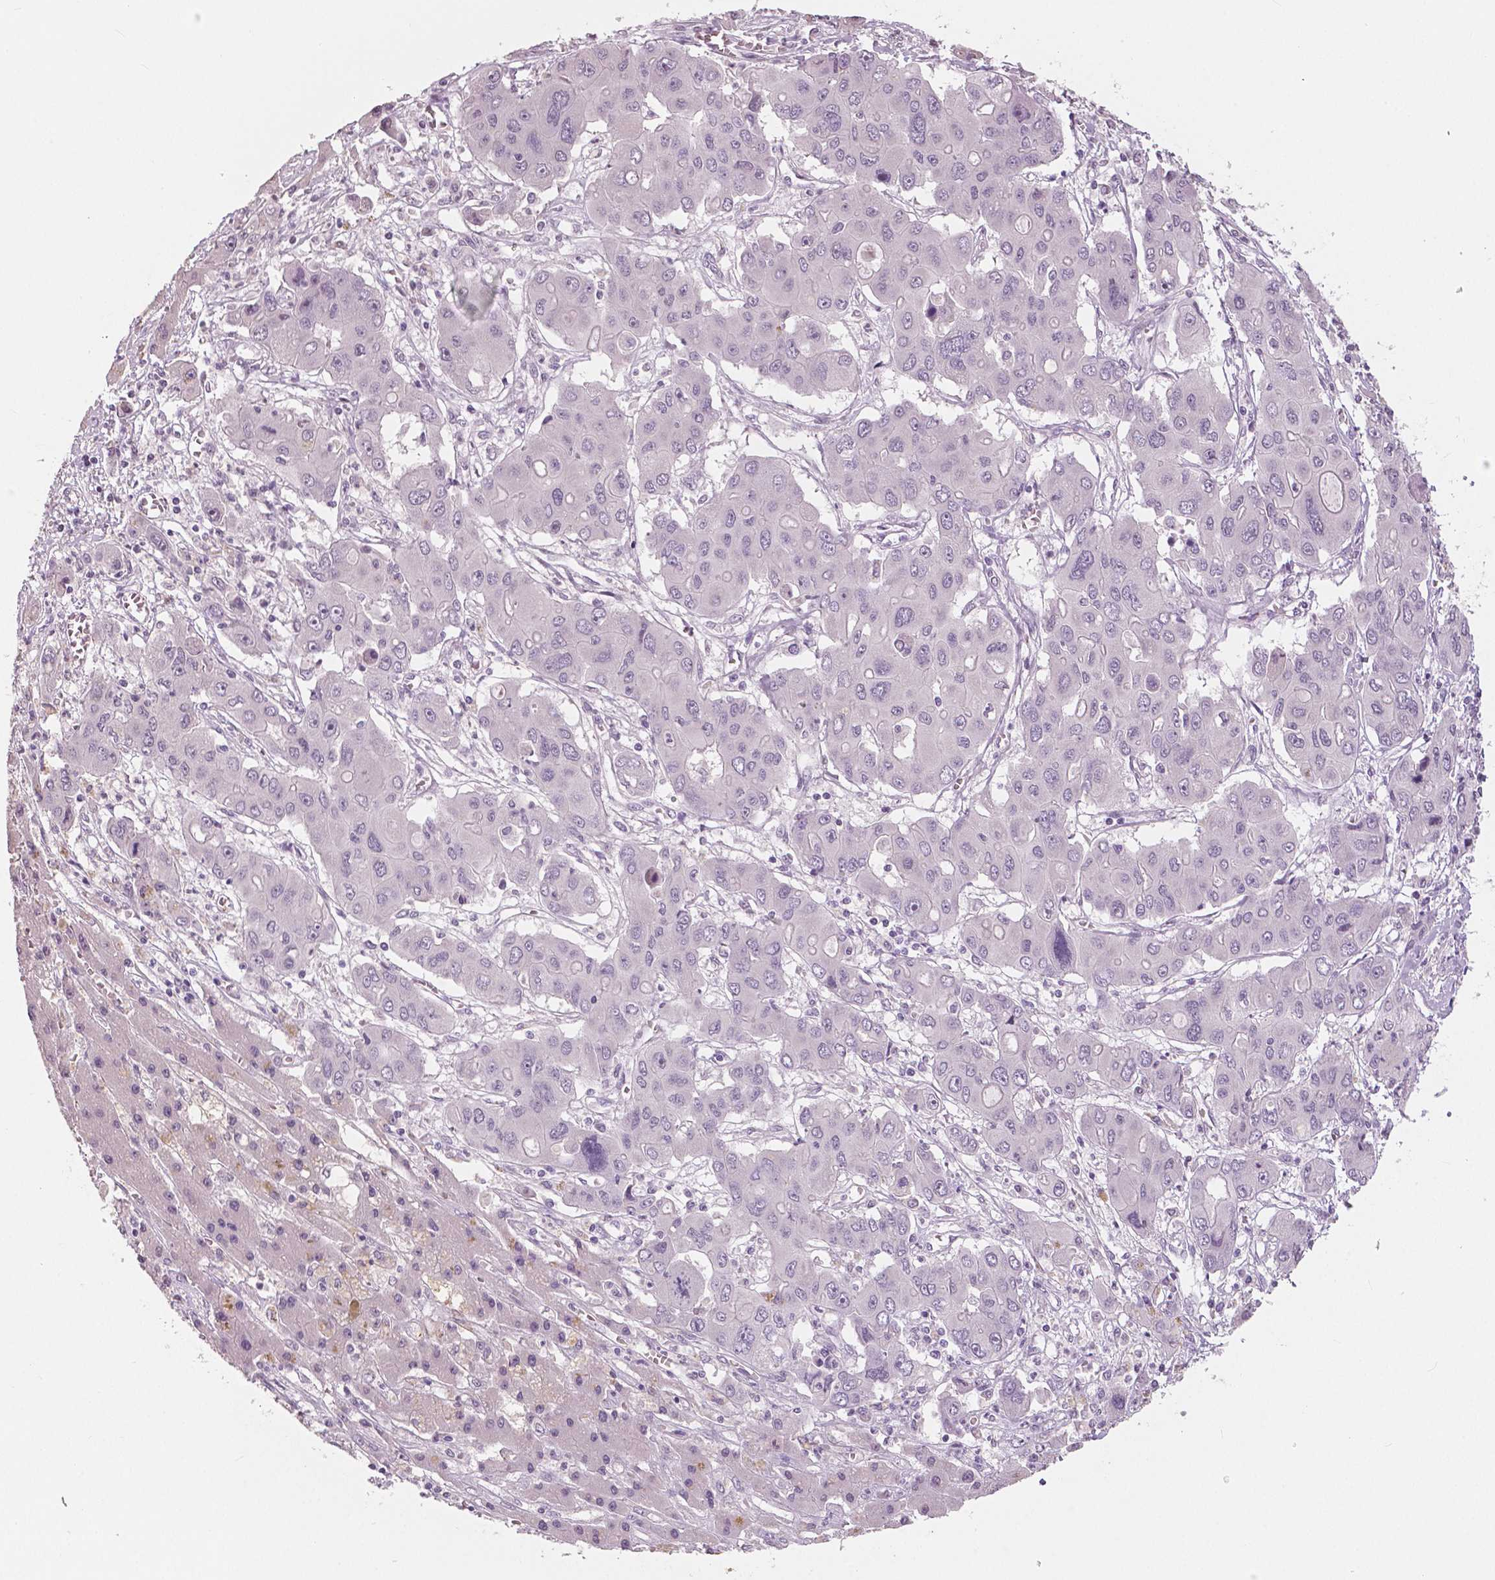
{"staining": {"intensity": "negative", "quantity": "none", "location": "none"}, "tissue": "liver cancer", "cell_type": "Tumor cells", "image_type": "cancer", "snomed": [{"axis": "morphology", "description": "Cholangiocarcinoma"}, {"axis": "topography", "description": "Liver"}], "caption": "Histopathology image shows no protein expression in tumor cells of liver cancer tissue. (DAB IHC visualized using brightfield microscopy, high magnification).", "gene": "NECAB1", "patient": {"sex": "male", "age": 67}}